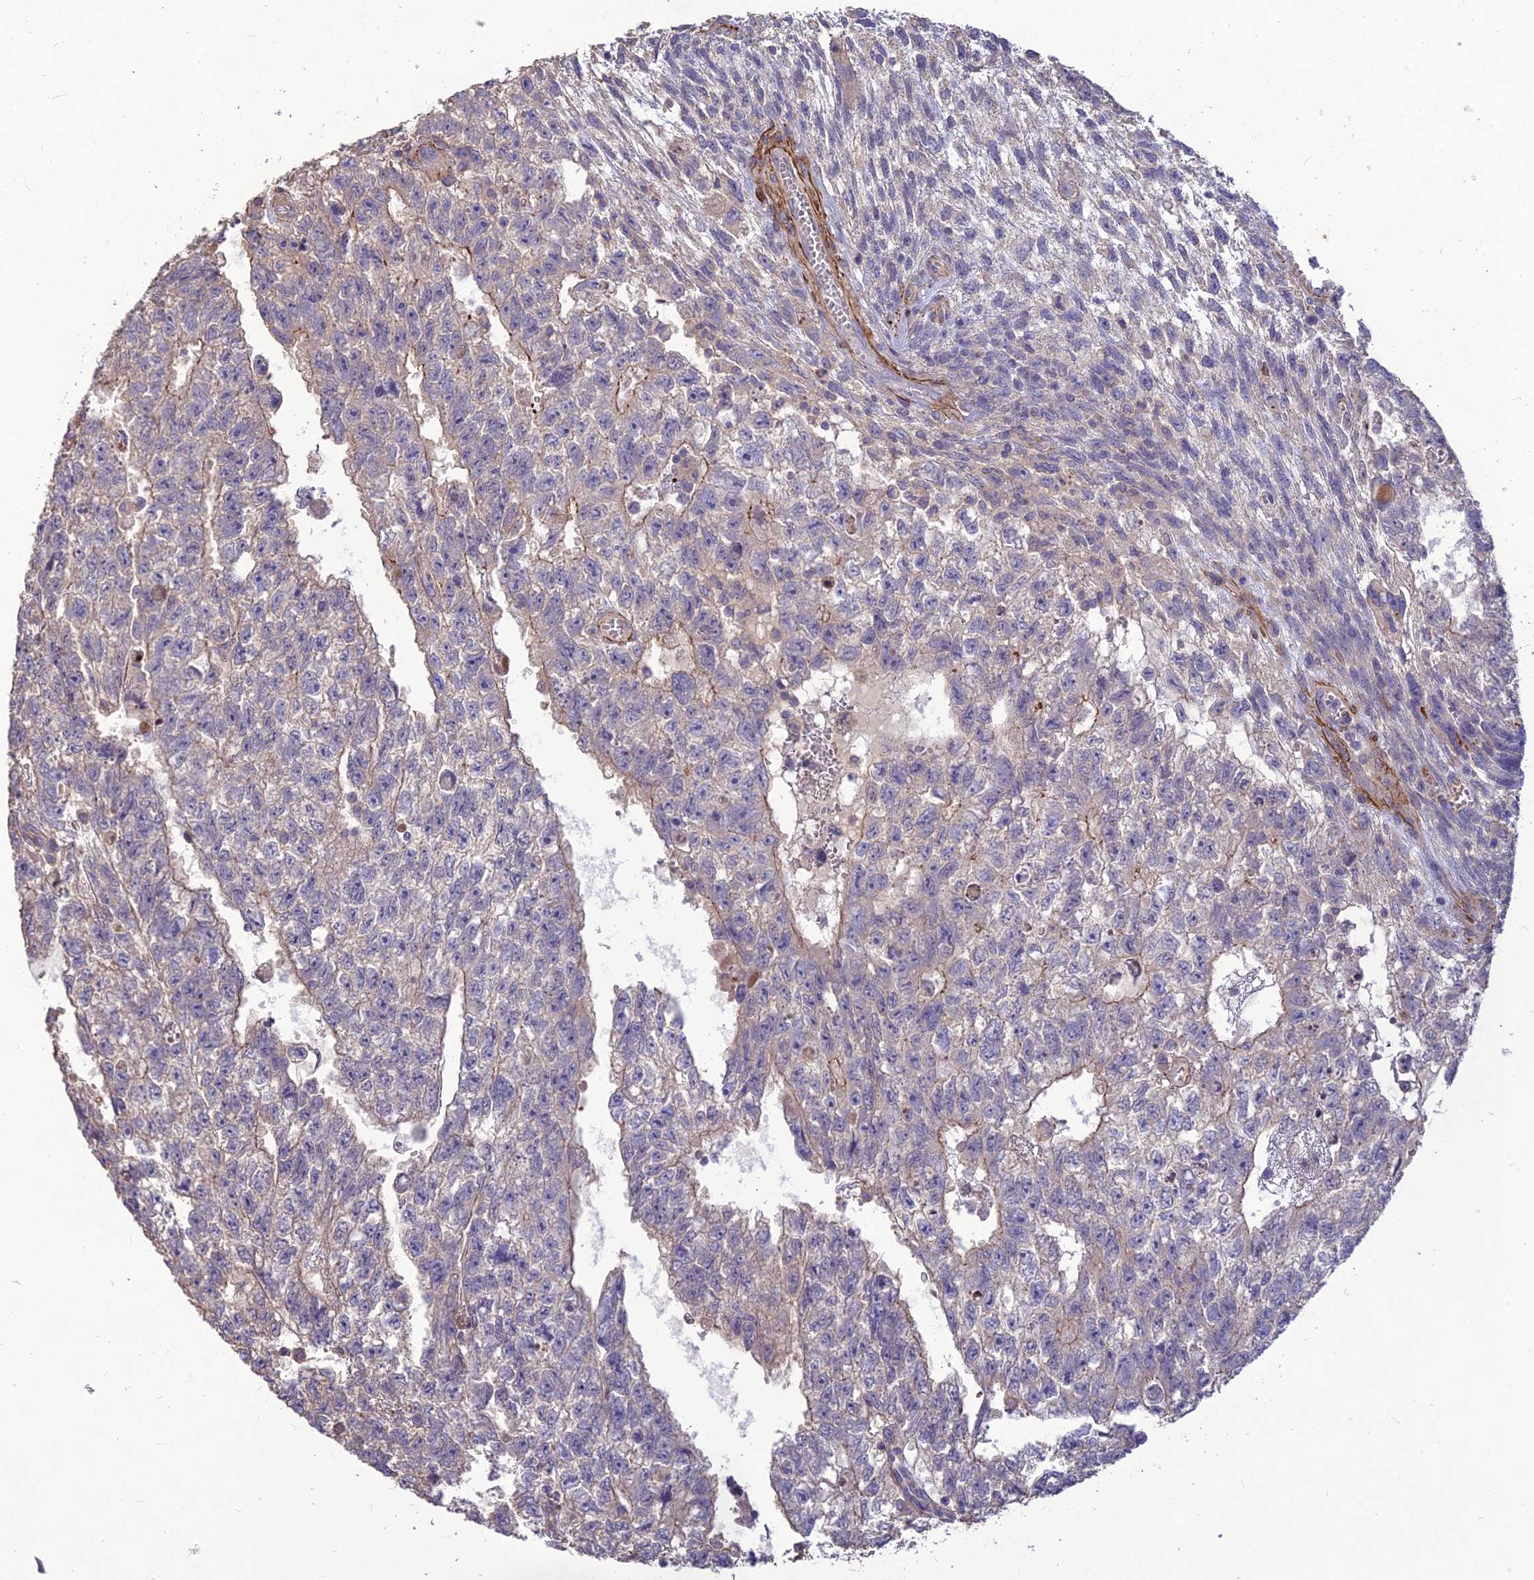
{"staining": {"intensity": "moderate", "quantity": "<25%", "location": "cytoplasmic/membranous"}, "tissue": "testis cancer", "cell_type": "Tumor cells", "image_type": "cancer", "snomed": [{"axis": "morphology", "description": "Carcinoma, Embryonal, NOS"}, {"axis": "topography", "description": "Testis"}], "caption": "A photomicrograph showing moderate cytoplasmic/membranous expression in about <25% of tumor cells in testis embryonal carcinoma, as visualized by brown immunohistochemical staining.", "gene": "CLUH", "patient": {"sex": "male", "age": 26}}